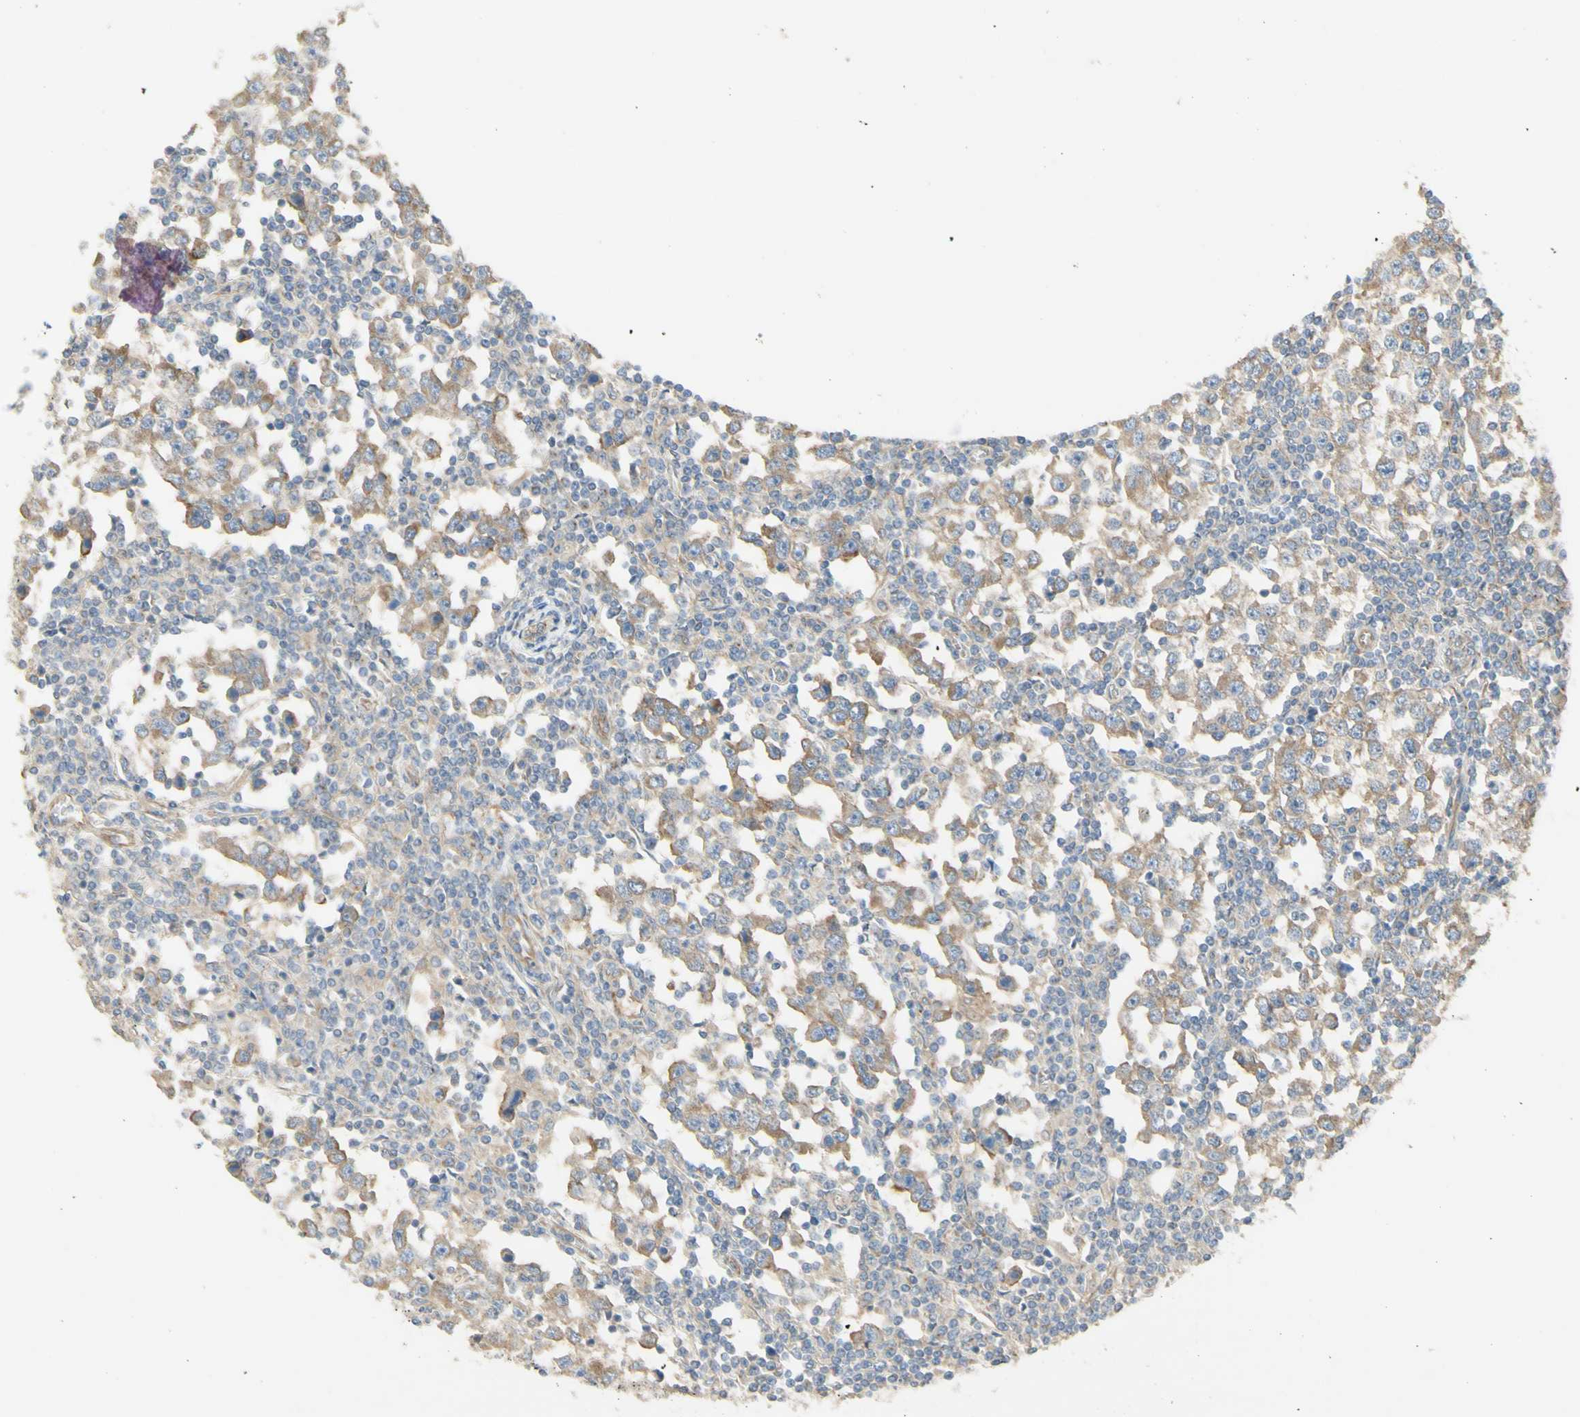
{"staining": {"intensity": "moderate", "quantity": "25%-75%", "location": "cytoplasmic/membranous"}, "tissue": "testis cancer", "cell_type": "Tumor cells", "image_type": "cancer", "snomed": [{"axis": "morphology", "description": "Seminoma, NOS"}, {"axis": "topography", "description": "Testis"}], "caption": "Immunohistochemistry of testis seminoma exhibits medium levels of moderate cytoplasmic/membranous expression in about 25%-75% of tumor cells. Using DAB (brown) and hematoxylin (blue) stains, captured at high magnification using brightfield microscopy.", "gene": "DYNC1H1", "patient": {"sex": "male", "age": 65}}